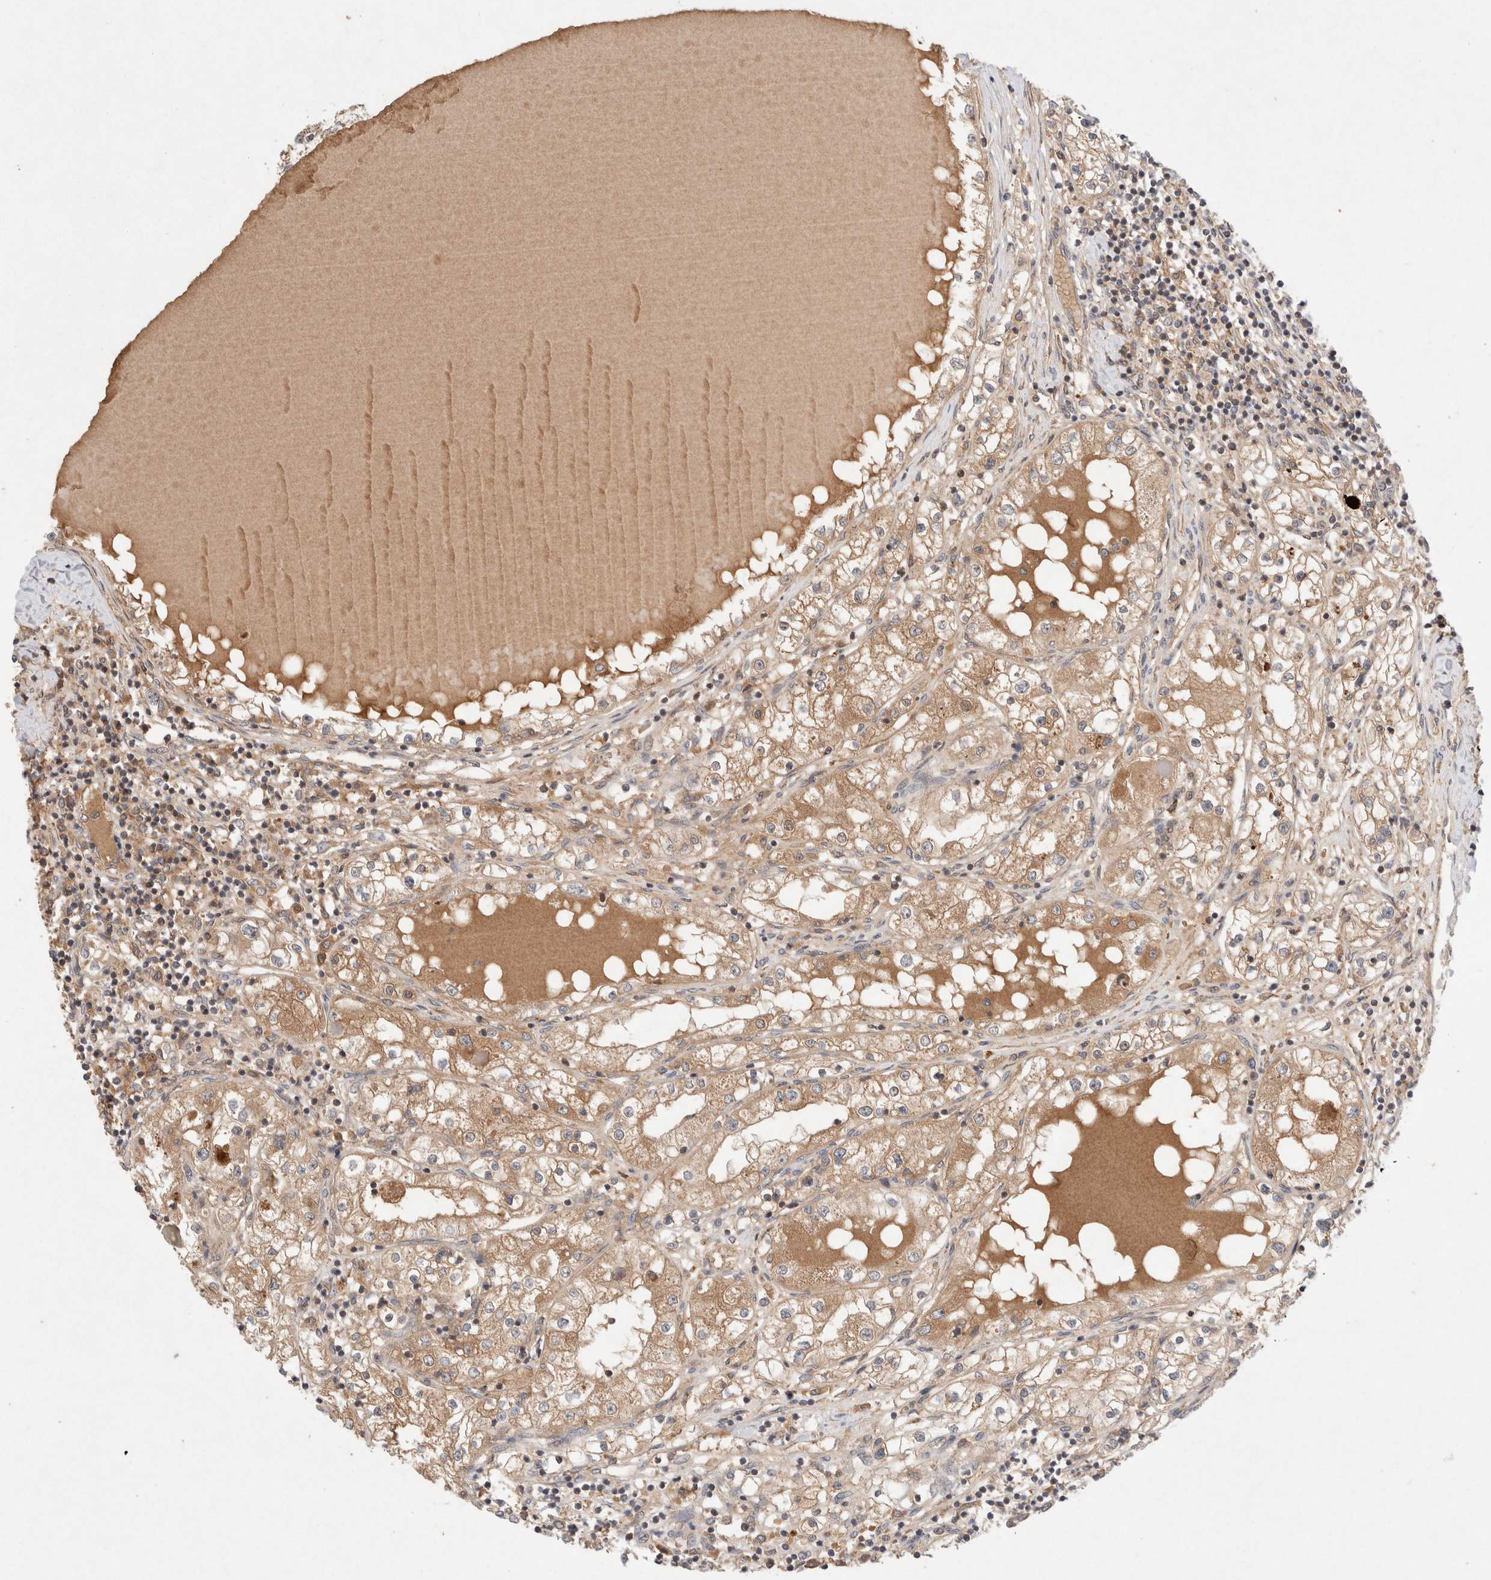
{"staining": {"intensity": "moderate", "quantity": ">75%", "location": "cytoplasmic/membranous"}, "tissue": "renal cancer", "cell_type": "Tumor cells", "image_type": "cancer", "snomed": [{"axis": "morphology", "description": "Adenocarcinoma, NOS"}, {"axis": "topography", "description": "Kidney"}], "caption": "The histopathology image reveals a brown stain indicating the presence of a protein in the cytoplasmic/membranous of tumor cells in renal cancer (adenocarcinoma).", "gene": "KLHL20", "patient": {"sex": "male", "age": 68}}